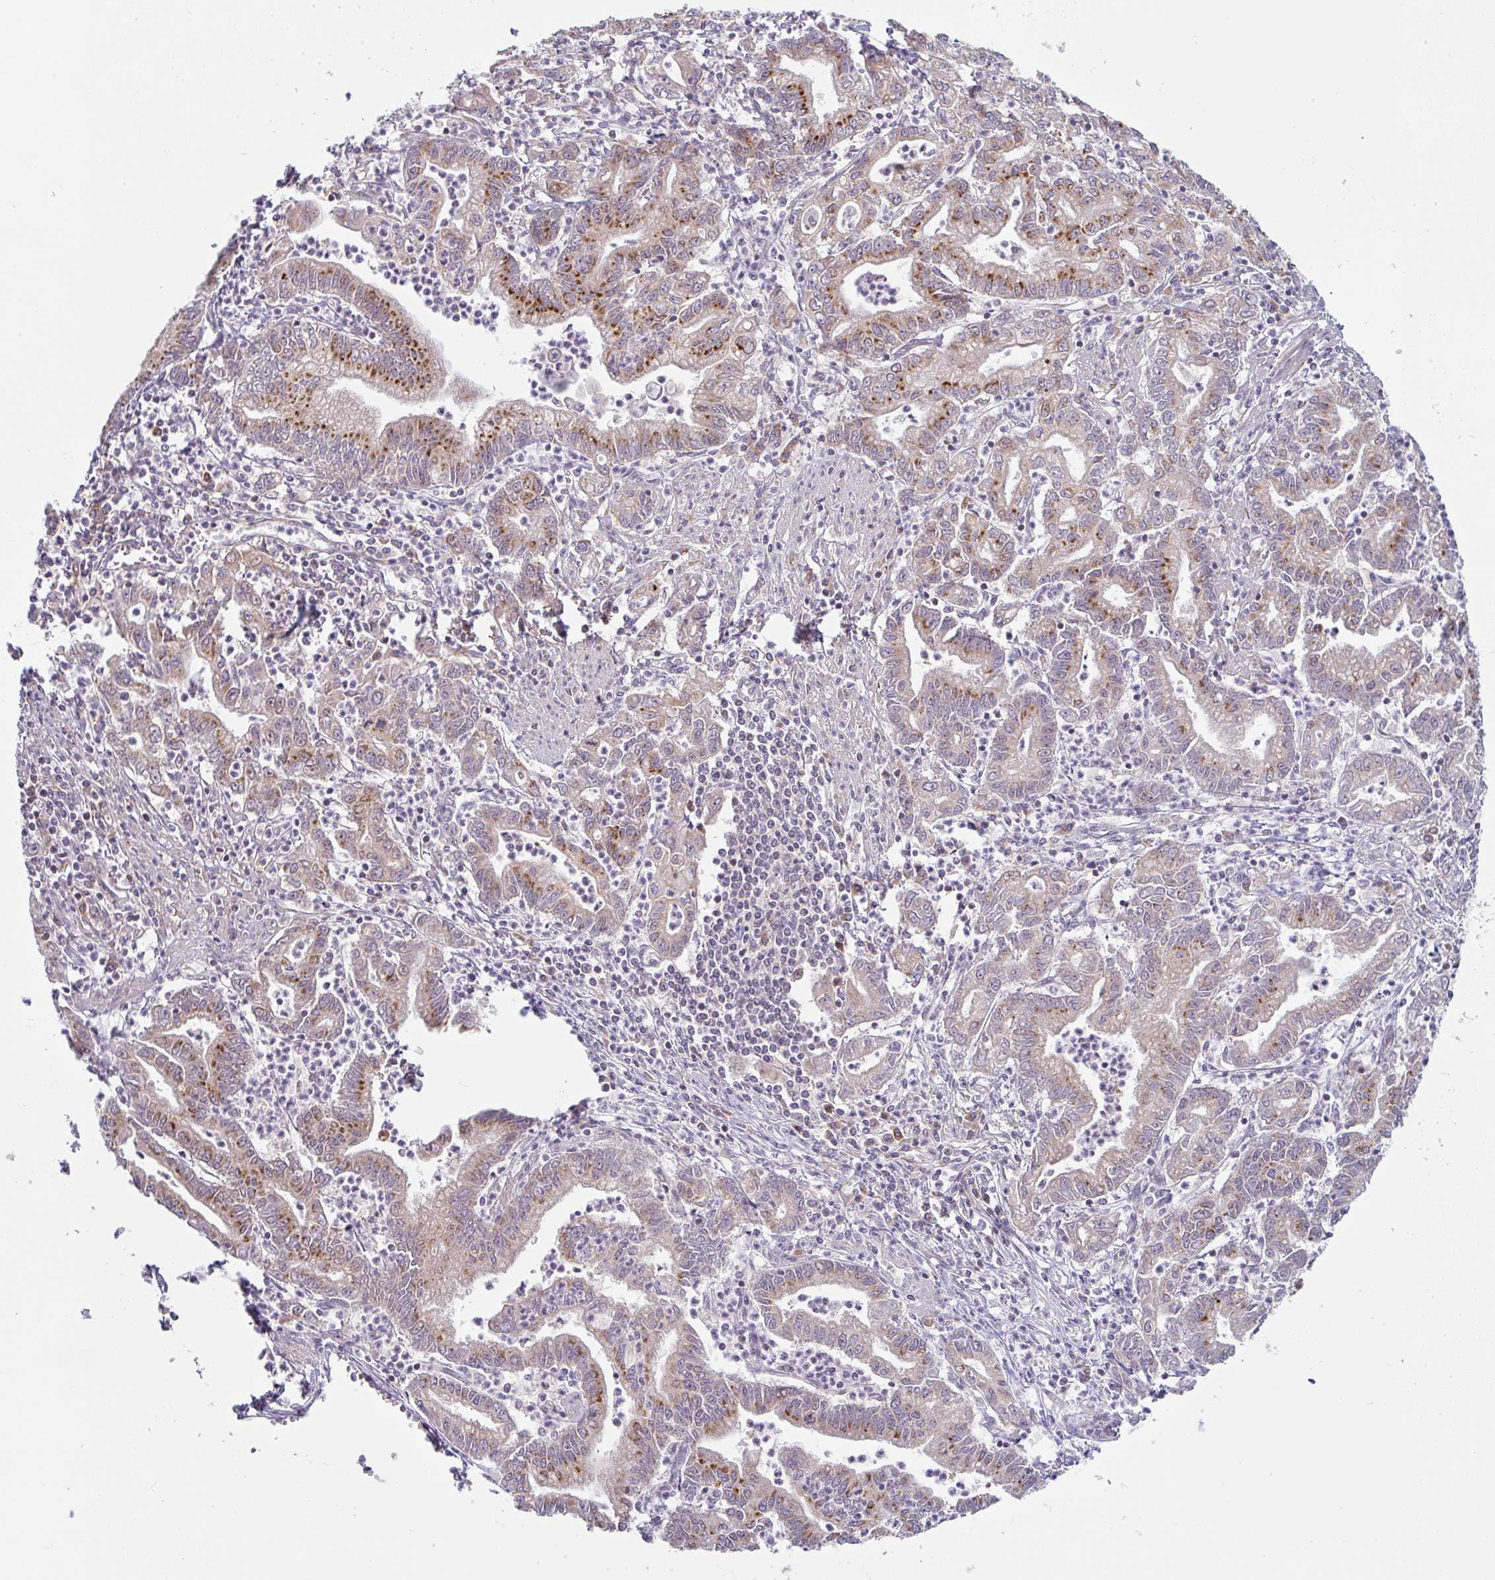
{"staining": {"intensity": "moderate", "quantity": ">75%", "location": "cytoplasmic/membranous"}, "tissue": "stomach cancer", "cell_type": "Tumor cells", "image_type": "cancer", "snomed": [{"axis": "morphology", "description": "Adenocarcinoma, NOS"}, {"axis": "topography", "description": "Stomach, upper"}], "caption": "Tumor cells demonstrate medium levels of moderate cytoplasmic/membranous expression in approximately >75% of cells in stomach adenocarcinoma. (DAB (3,3'-diaminobenzidine) = brown stain, brightfield microscopy at high magnification).", "gene": "MOB1A", "patient": {"sex": "female", "age": 79}}